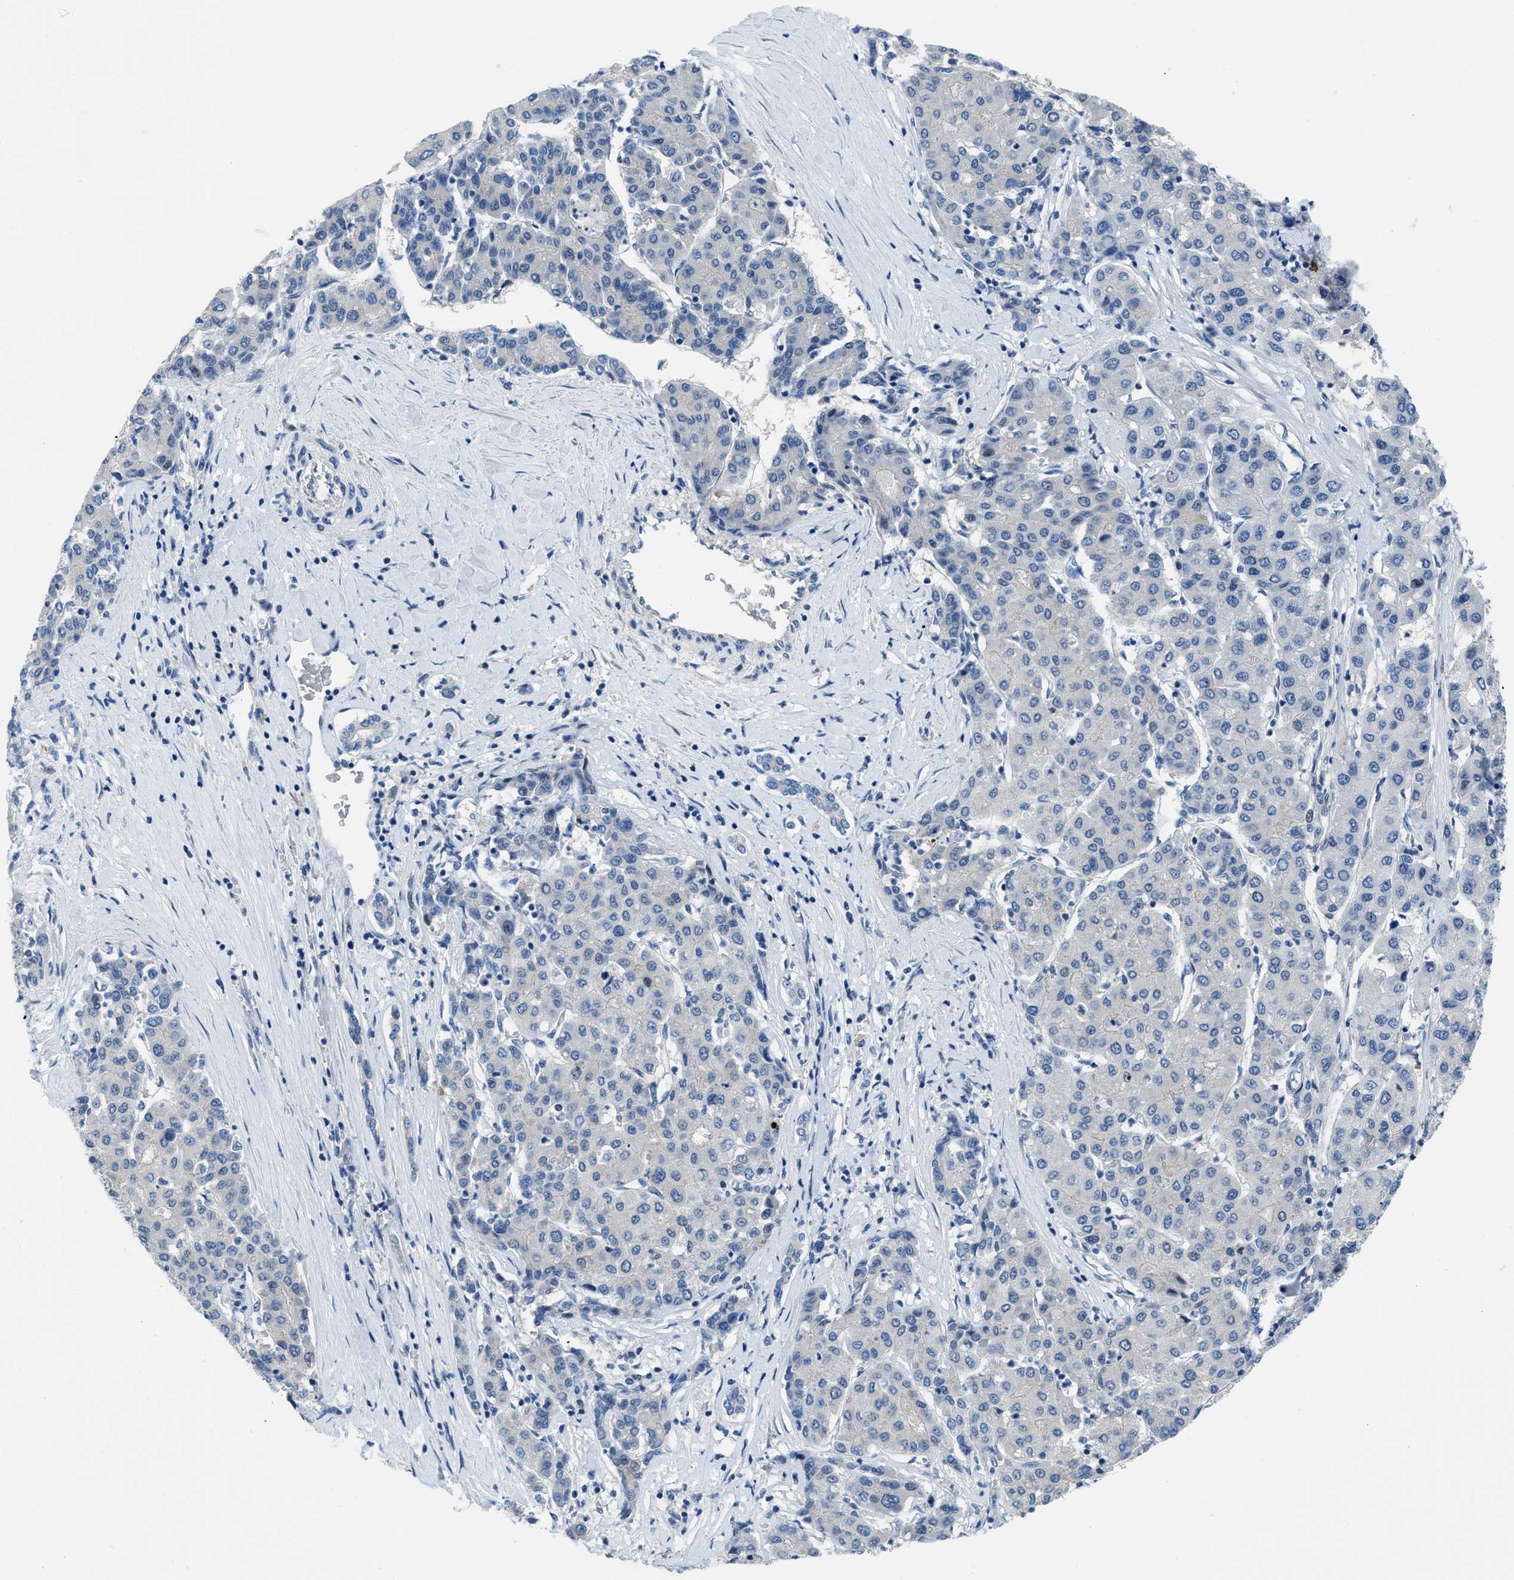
{"staining": {"intensity": "negative", "quantity": "none", "location": "none"}, "tissue": "liver cancer", "cell_type": "Tumor cells", "image_type": "cancer", "snomed": [{"axis": "morphology", "description": "Carcinoma, Hepatocellular, NOS"}, {"axis": "topography", "description": "Liver"}], "caption": "Tumor cells are negative for protein expression in human liver cancer (hepatocellular carcinoma).", "gene": "PFKP", "patient": {"sex": "male", "age": 65}}